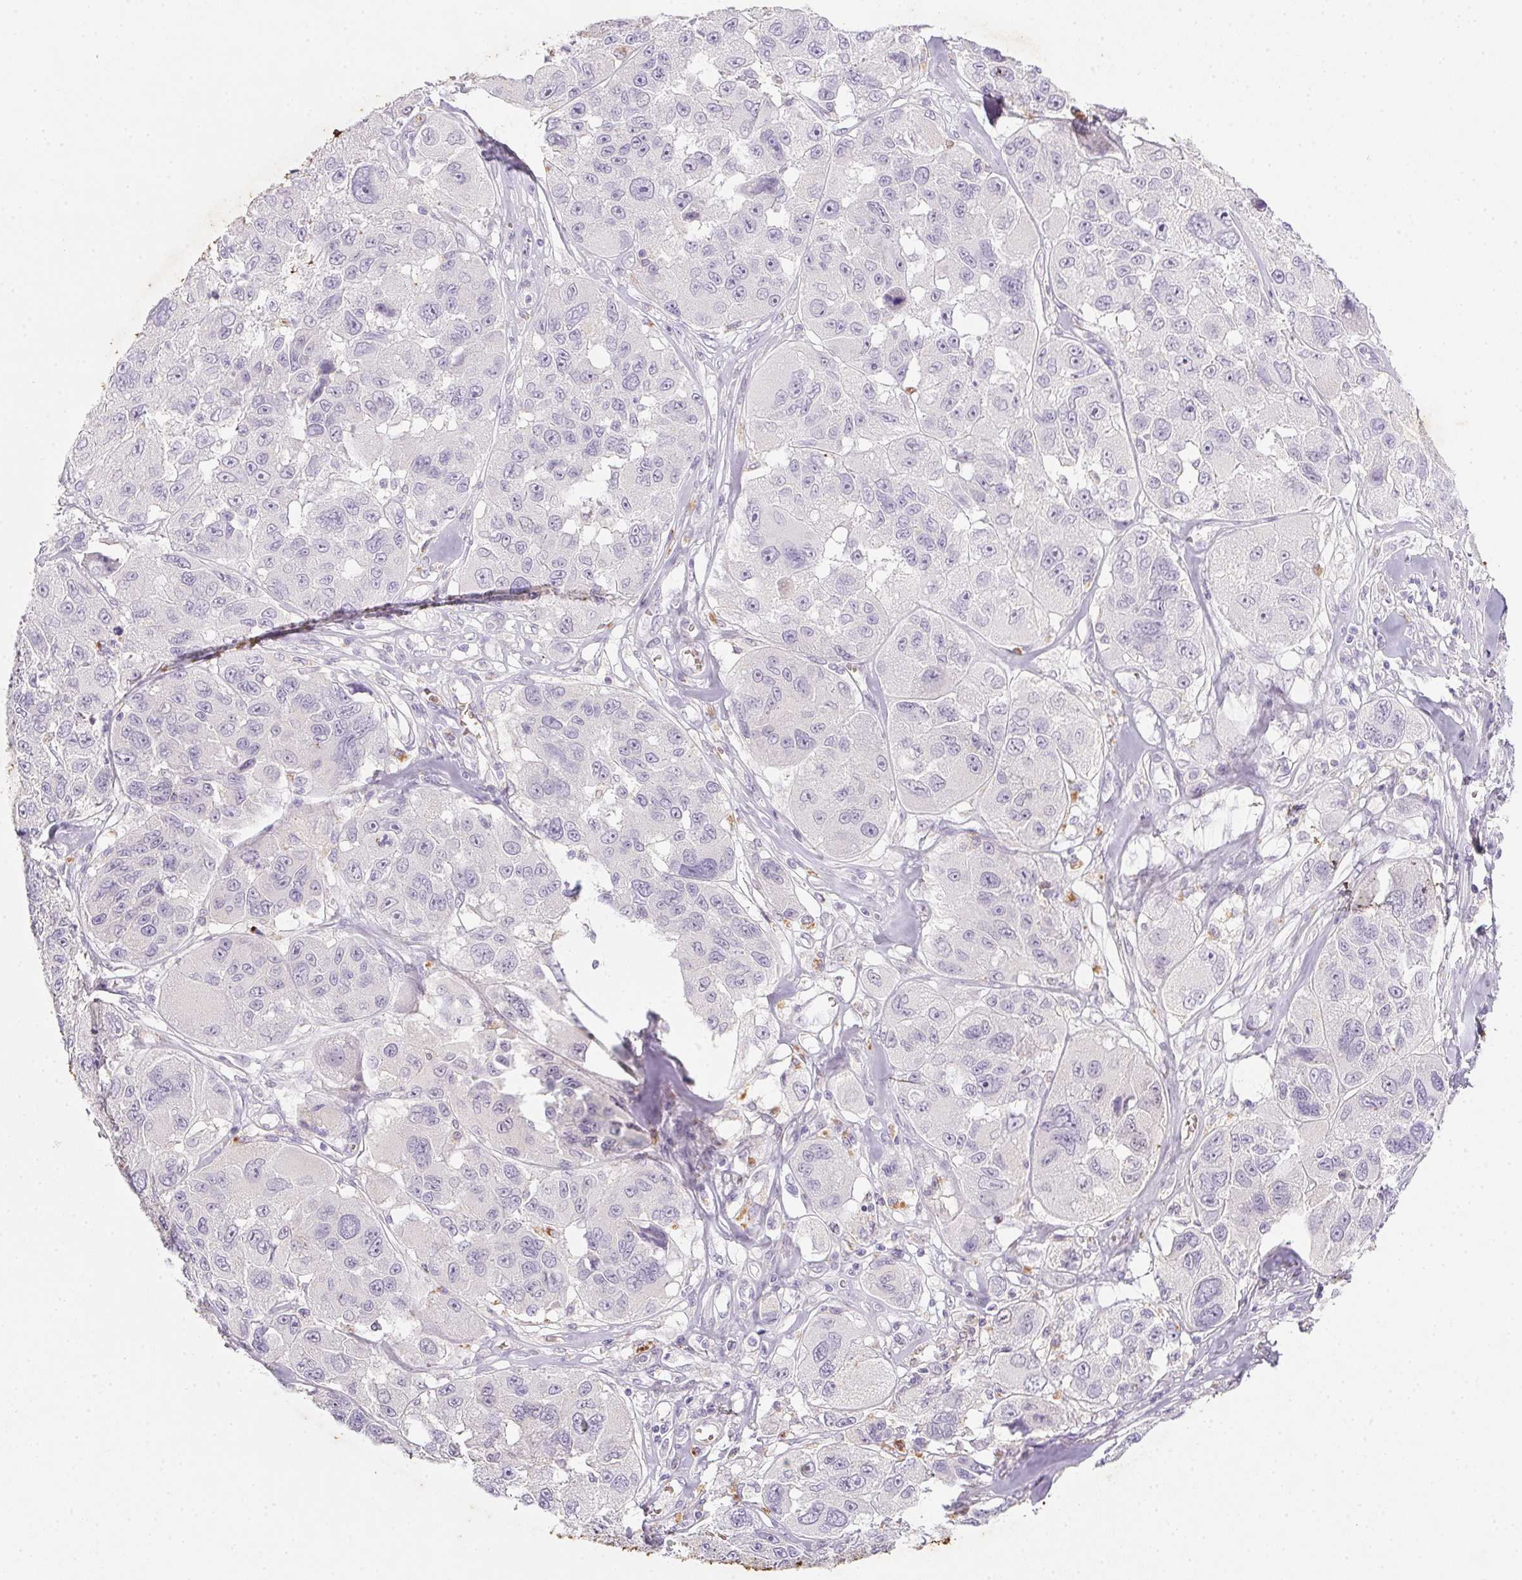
{"staining": {"intensity": "negative", "quantity": "none", "location": "none"}, "tissue": "melanoma", "cell_type": "Tumor cells", "image_type": "cancer", "snomed": [{"axis": "morphology", "description": "Malignant melanoma, NOS"}, {"axis": "topography", "description": "Skin"}], "caption": "The immunohistochemistry (IHC) image has no significant expression in tumor cells of malignant melanoma tissue. (DAB immunohistochemistry (IHC) visualized using brightfield microscopy, high magnification).", "gene": "DCD", "patient": {"sex": "female", "age": 66}}